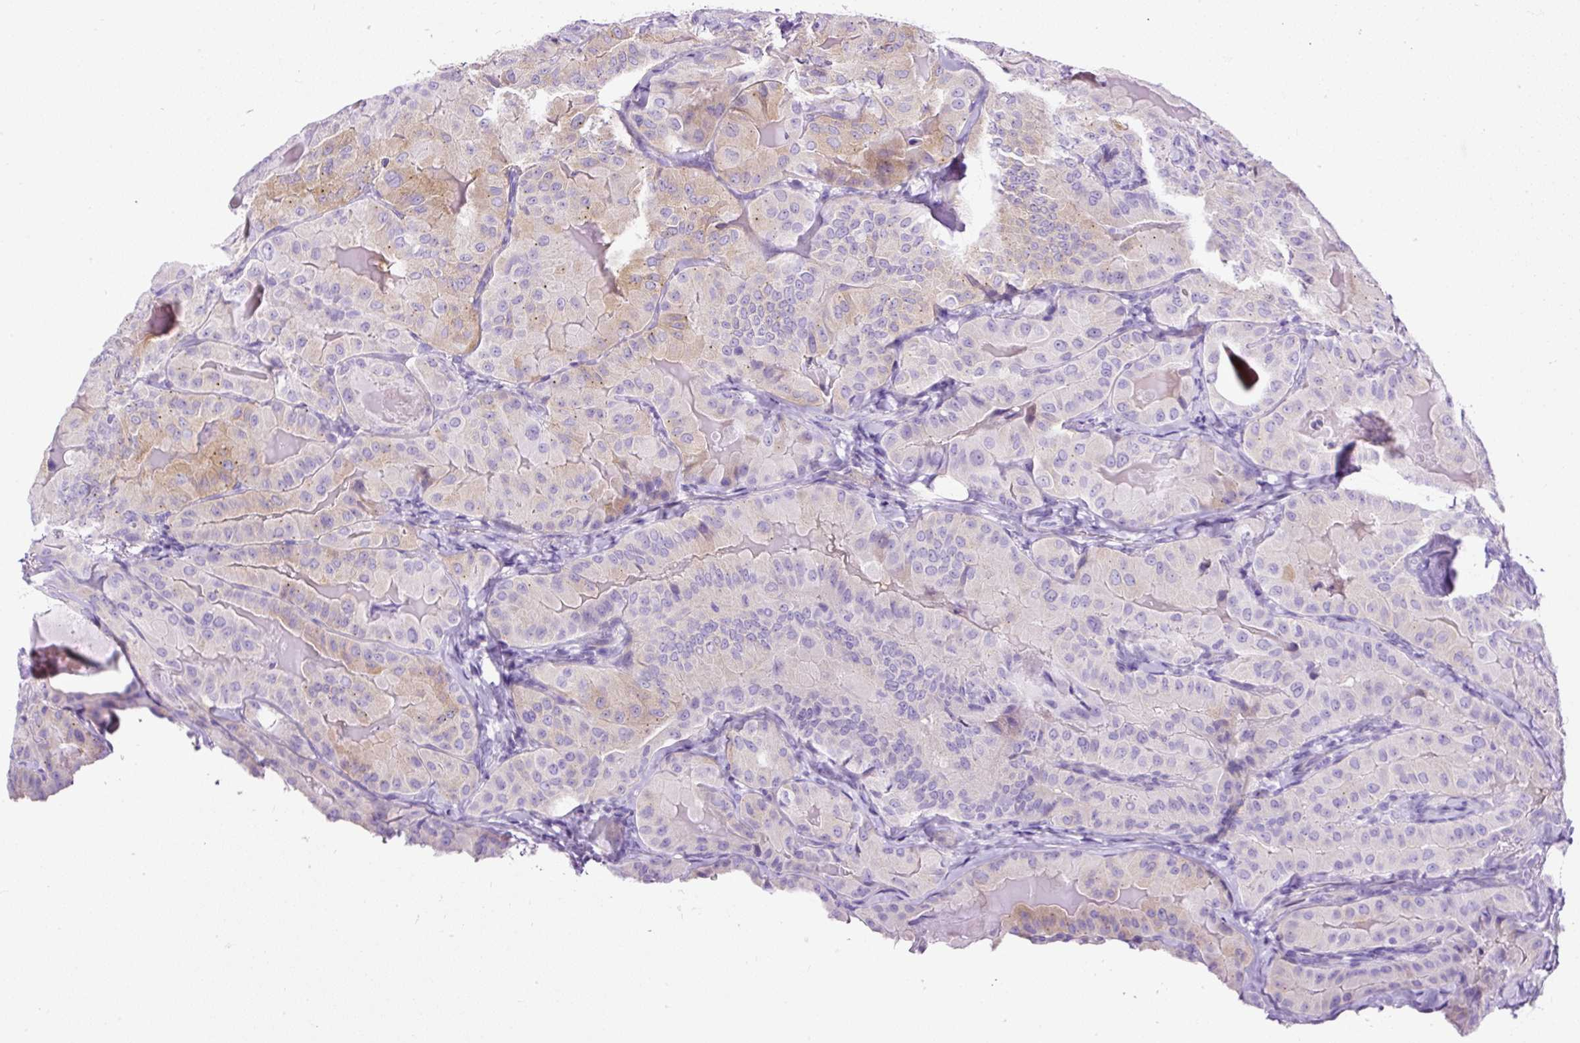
{"staining": {"intensity": "weak", "quantity": "<25%", "location": "cytoplasmic/membranous"}, "tissue": "thyroid cancer", "cell_type": "Tumor cells", "image_type": "cancer", "snomed": [{"axis": "morphology", "description": "Papillary adenocarcinoma, NOS"}, {"axis": "topography", "description": "Thyroid gland"}], "caption": "Protein analysis of thyroid cancer exhibits no significant positivity in tumor cells.", "gene": "STOX2", "patient": {"sex": "female", "age": 68}}